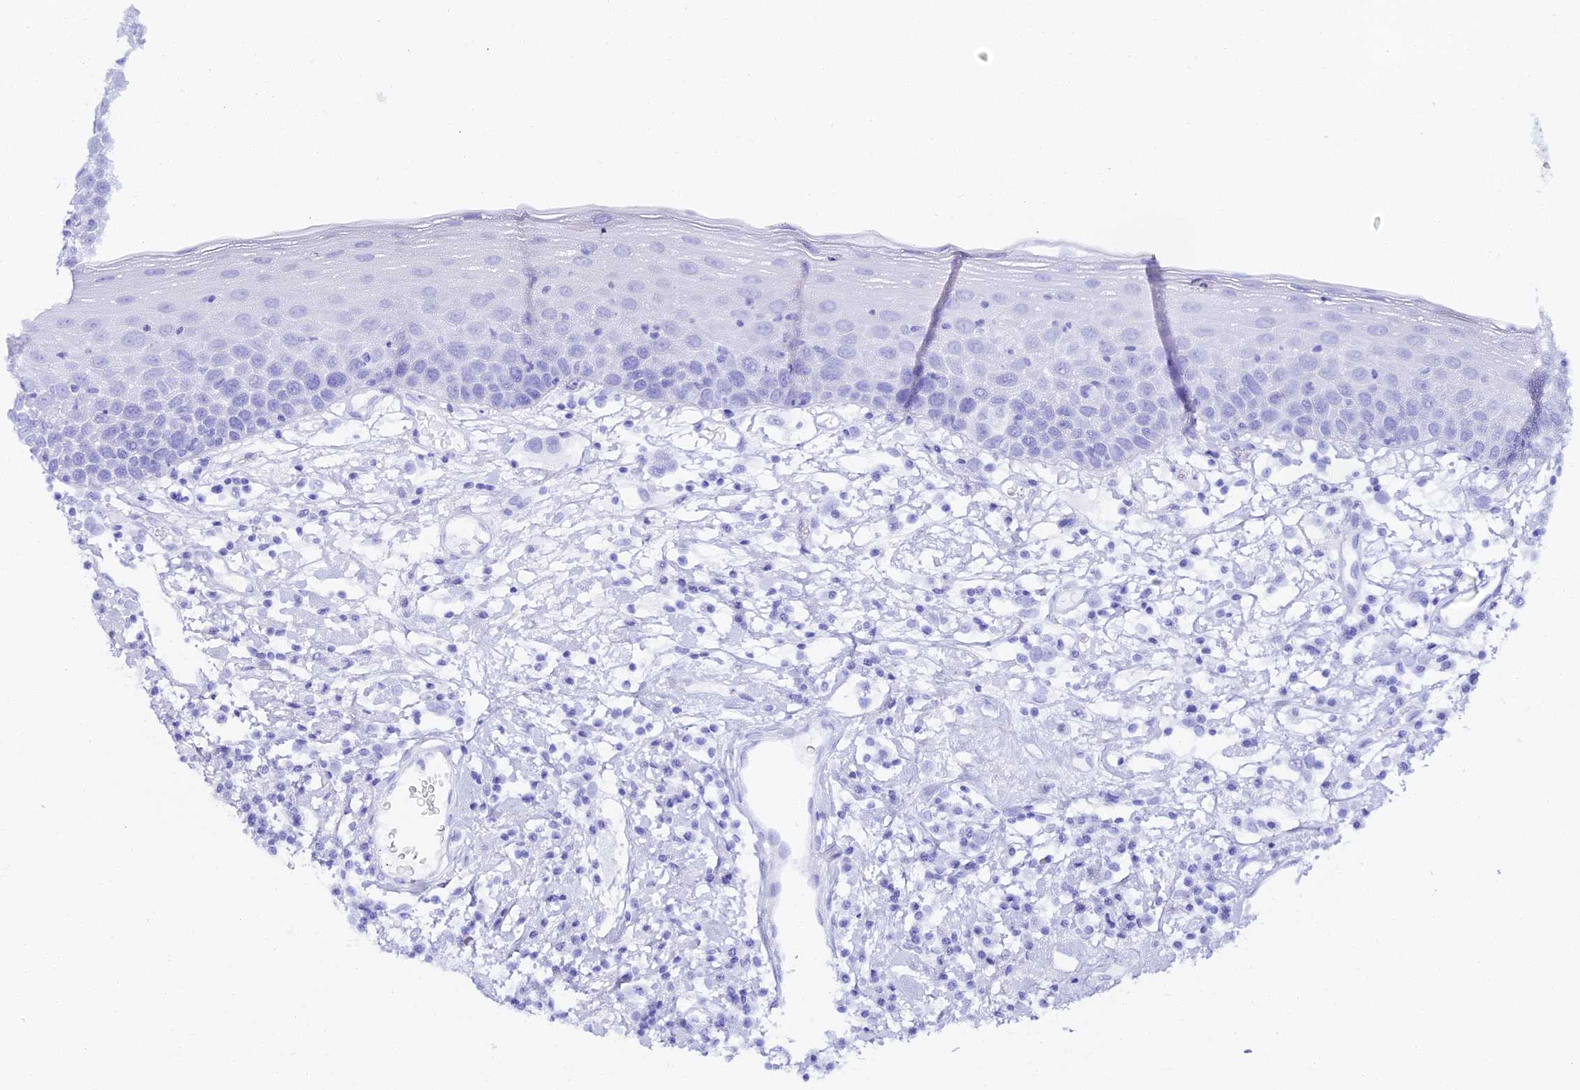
{"staining": {"intensity": "negative", "quantity": "none", "location": "none"}, "tissue": "oral mucosa", "cell_type": "Squamous epithelial cells", "image_type": "normal", "snomed": [{"axis": "morphology", "description": "Normal tissue, NOS"}, {"axis": "topography", "description": "Oral tissue"}], "caption": "This is a image of IHC staining of normal oral mucosa, which shows no expression in squamous epithelial cells. (Immunohistochemistry, brightfield microscopy, high magnification).", "gene": "ALPG", "patient": {"sex": "male", "age": 74}}